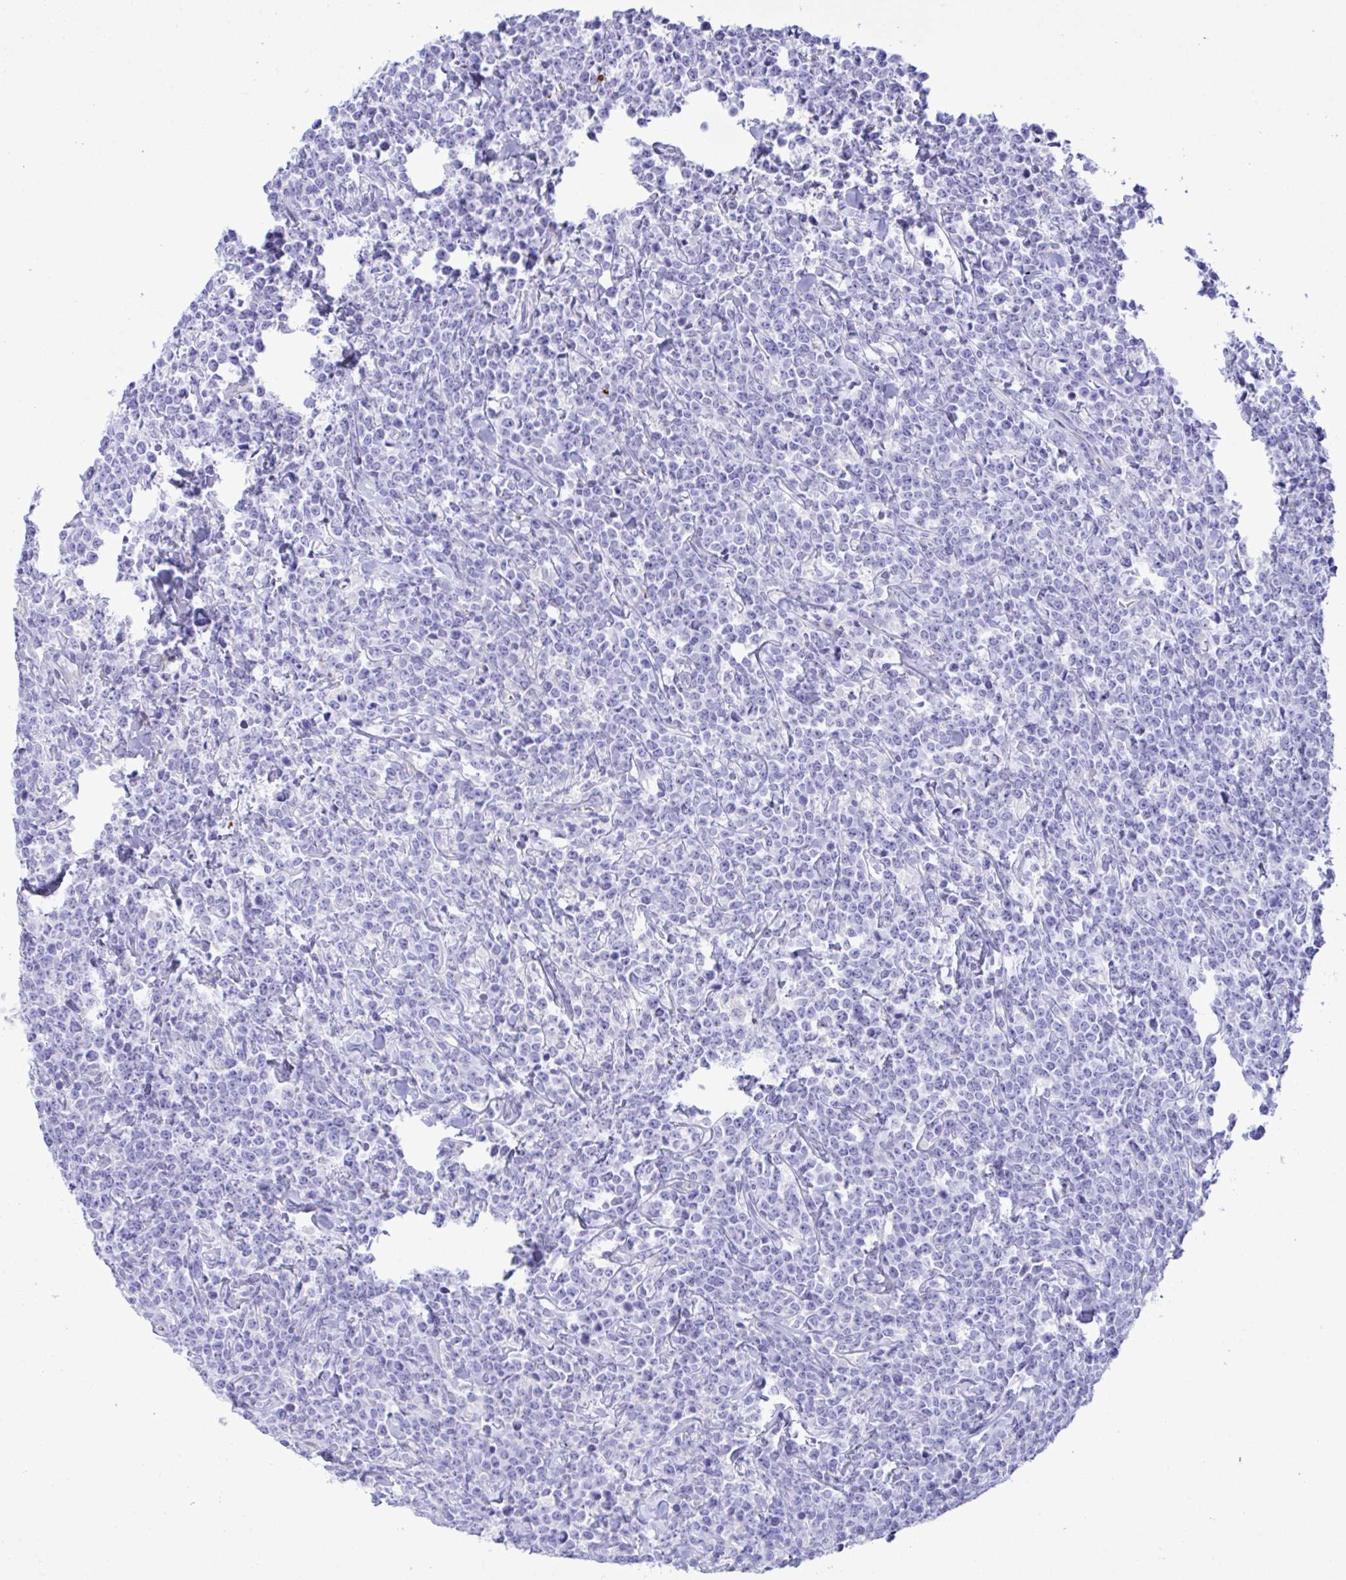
{"staining": {"intensity": "negative", "quantity": "none", "location": "none"}, "tissue": "lymphoma", "cell_type": "Tumor cells", "image_type": "cancer", "snomed": [{"axis": "morphology", "description": "Malignant lymphoma, non-Hodgkin's type, High grade"}, {"axis": "topography", "description": "Small intestine"}], "caption": "Tumor cells show no significant protein positivity in lymphoma. (DAB immunohistochemistry (IHC) visualized using brightfield microscopy, high magnification).", "gene": "ZNF221", "patient": {"sex": "female", "age": 56}}